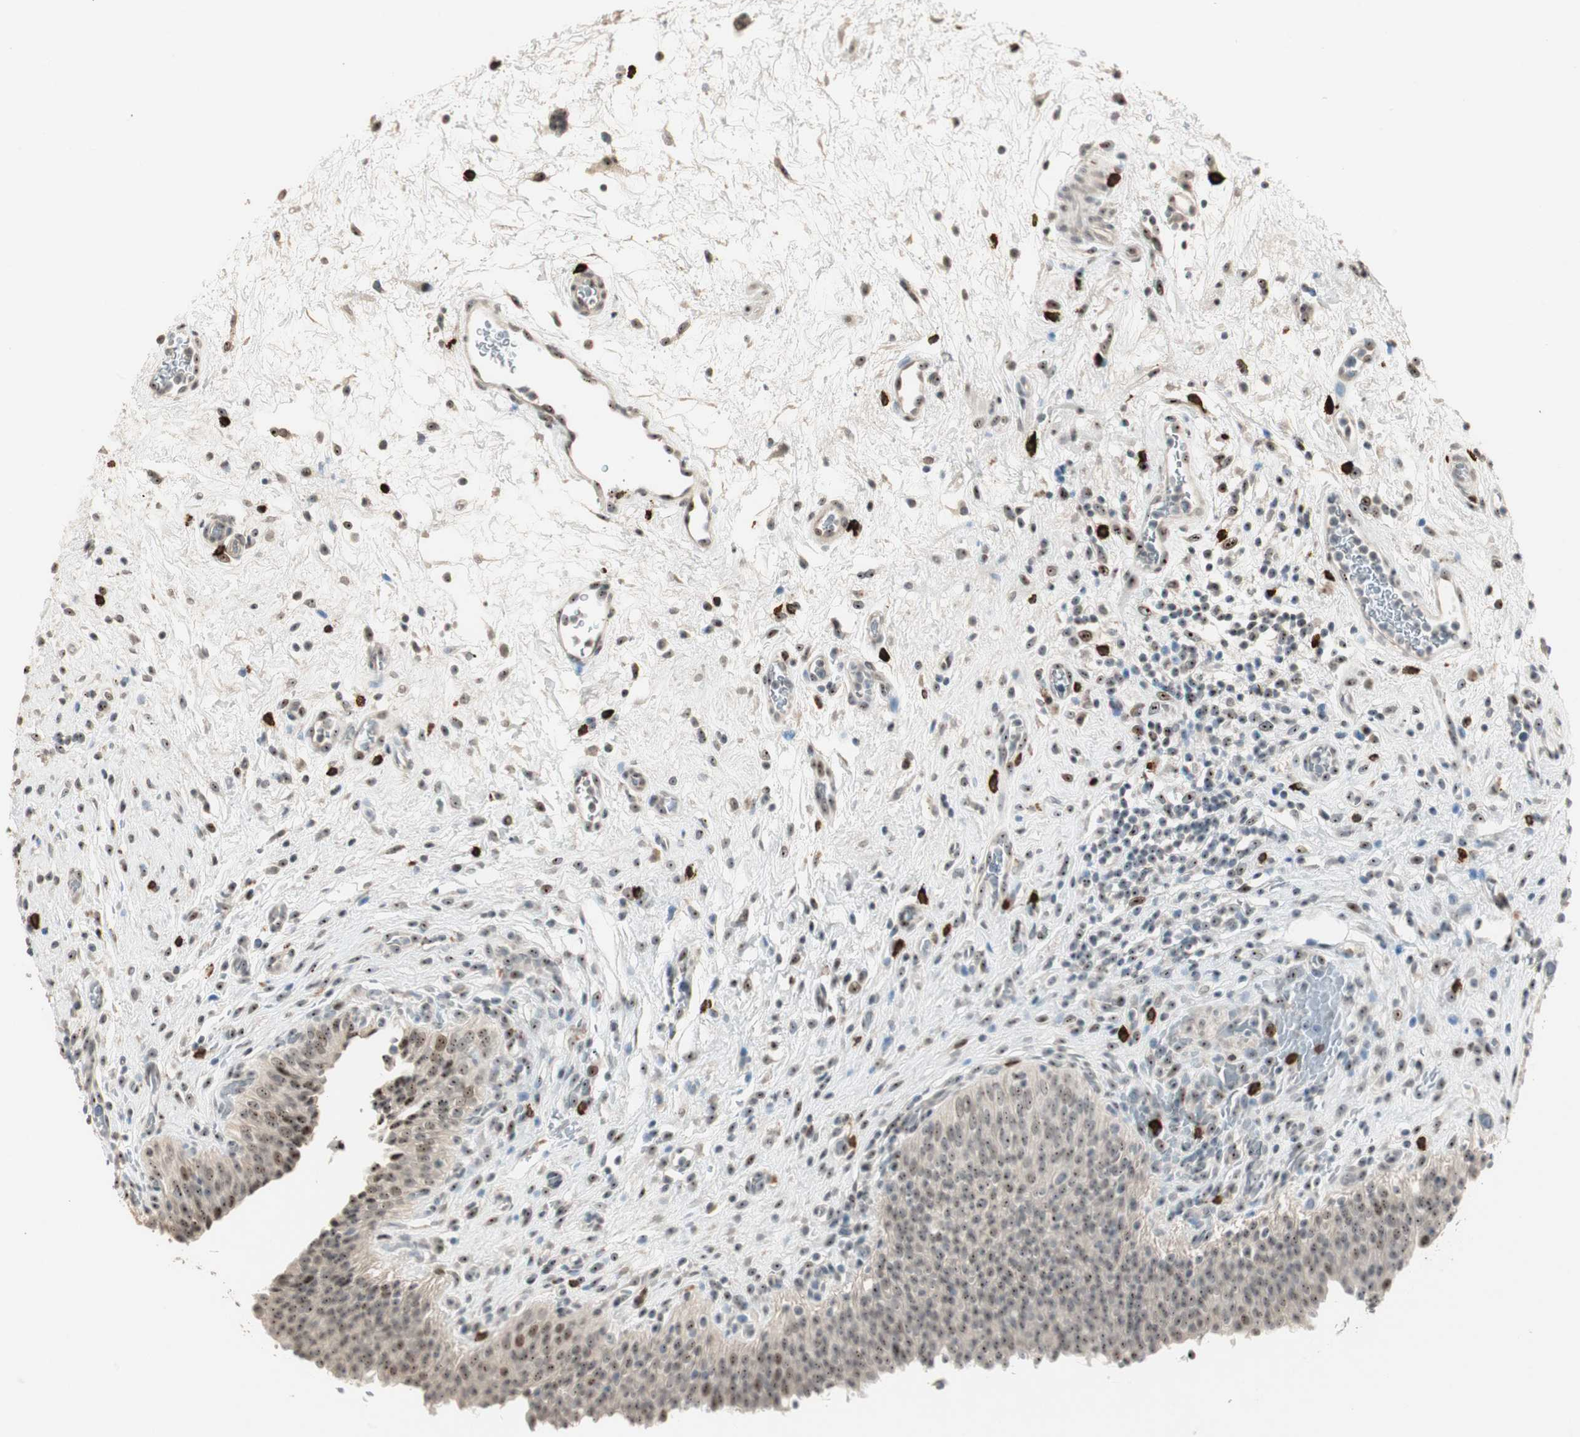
{"staining": {"intensity": "moderate", "quantity": ">75%", "location": "cytoplasmic/membranous,nuclear"}, "tissue": "urinary bladder", "cell_type": "Urothelial cells", "image_type": "normal", "snomed": [{"axis": "morphology", "description": "Normal tissue, NOS"}, {"axis": "topography", "description": "Urinary bladder"}], "caption": "Protein staining exhibits moderate cytoplasmic/membranous,nuclear expression in approximately >75% of urothelial cells in unremarkable urinary bladder. The protein of interest is shown in brown color, while the nuclei are stained blue.", "gene": "ETV4", "patient": {"sex": "male", "age": 51}}